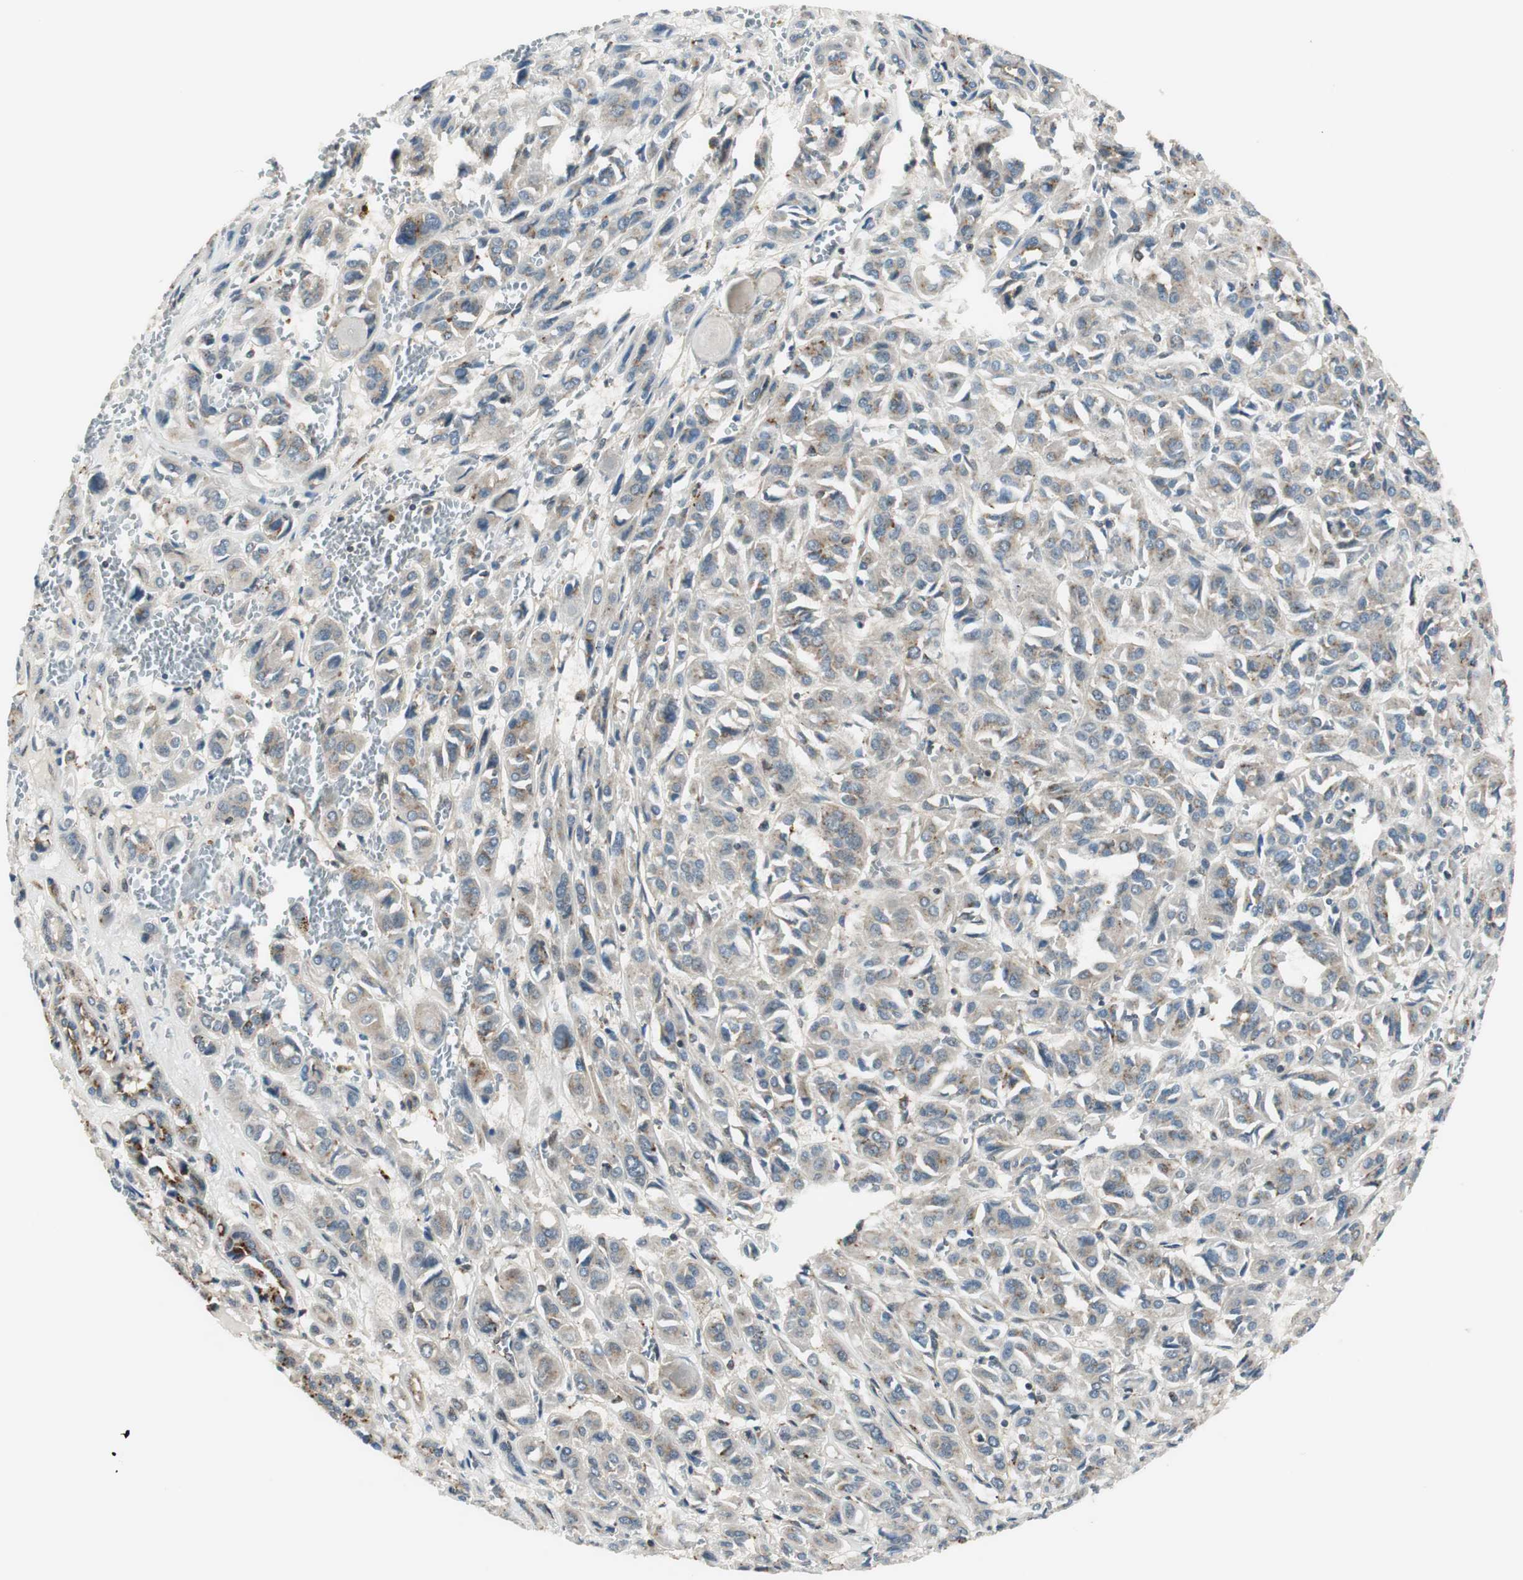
{"staining": {"intensity": "weak", "quantity": "25%-75%", "location": "cytoplasmic/membranous"}, "tissue": "thyroid cancer", "cell_type": "Tumor cells", "image_type": "cancer", "snomed": [{"axis": "morphology", "description": "Follicular adenoma carcinoma, NOS"}, {"axis": "topography", "description": "Thyroid gland"}], "caption": "Protein staining shows weak cytoplasmic/membranous expression in approximately 25%-75% of tumor cells in follicular adenoma carcinoma (thyroid).", "gene": "NCK1", "patient": {"sex": "female", "age": 71}}